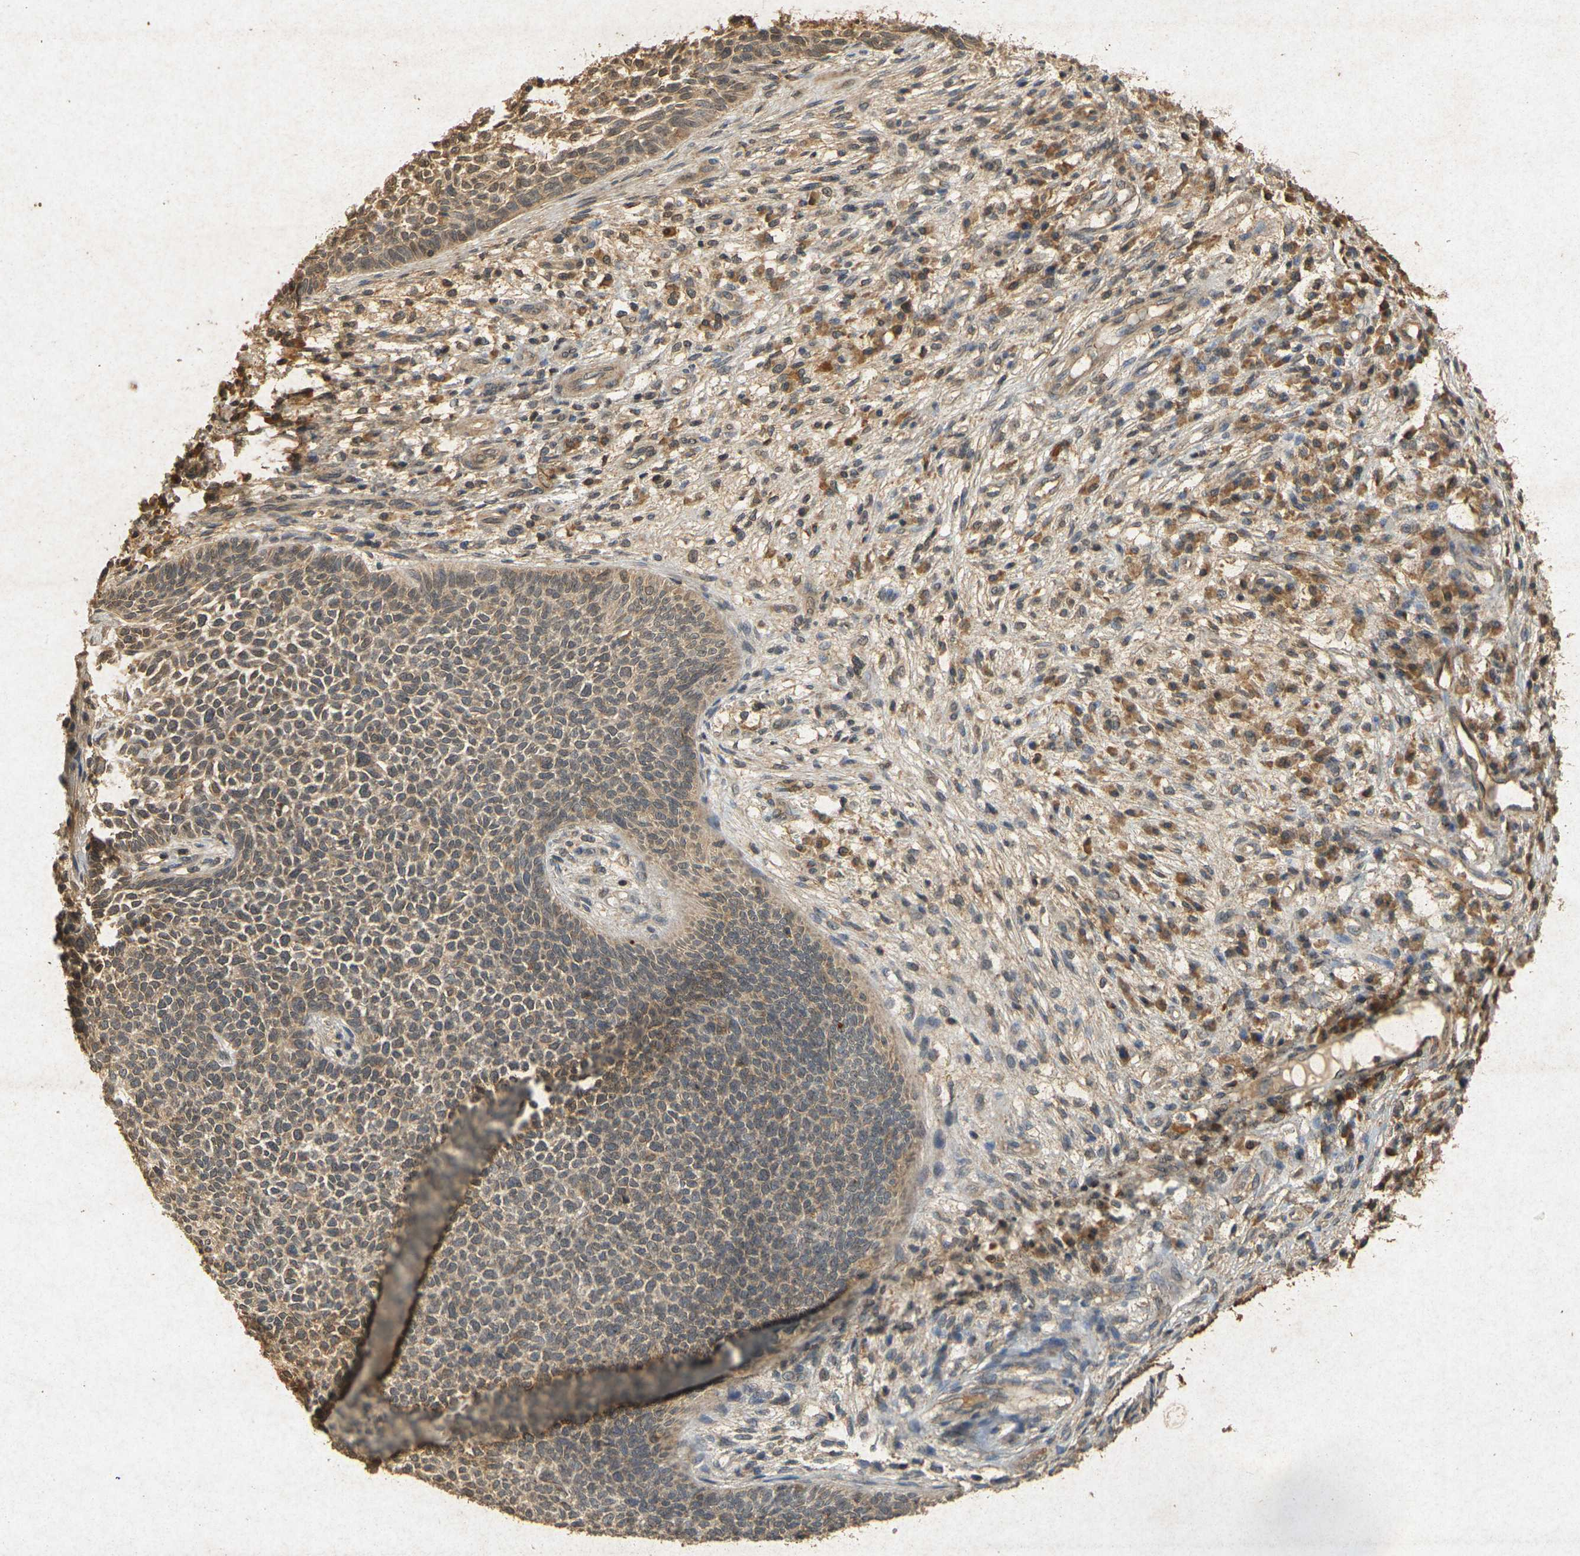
{"staining": {"intensity": "moderate", "quantity": ">75%", "location": "cytoplasmic/membranous"}, "tissue": "skin cancer", "cell_type": "Tumor cells", "image_type": "cancer", "snomed": [{"axis": "morphology", "description": "Basal cell carcinoma"}, {"axis": "topography", "description": "Skin"}], "caption": "Human skin cancer (basal cell carcinoma) stained with a brown dye reveals moderate cytoplasmic/membranous positive positivity in approximately >75% of tumor cells.", "gene": "ERN1", "patient": {"sex": "female", "age": 84}}